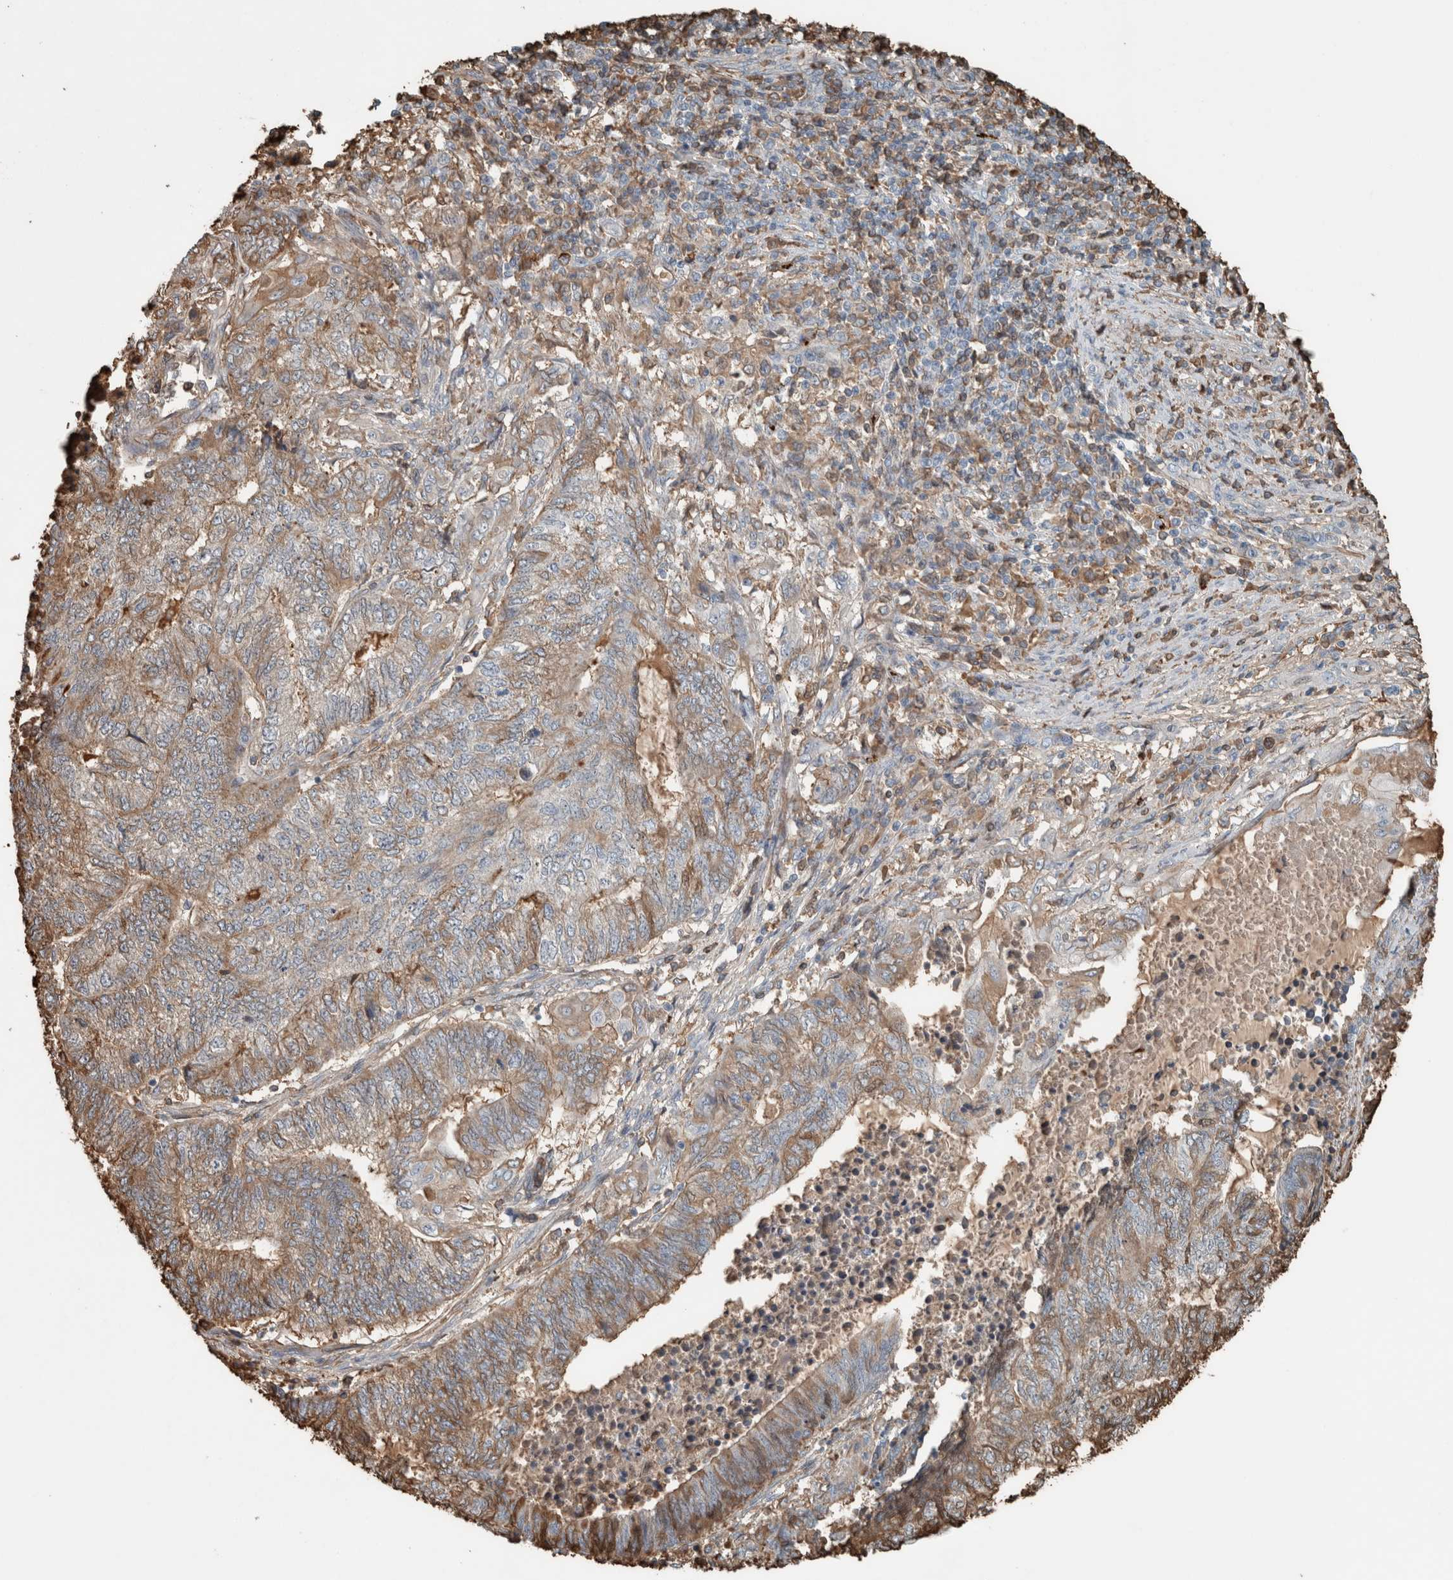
{"staining": {"intensity": "weak", "quantity": ">75%", "location": "cytoplasmic/membranous"}, "tissue": "endometrial cancer", "cell_type": "Tumor cells", "image_type": "cancer", "snomed": [{"axis": "morphology", "description": "Adenocarcinoma, NOS"}, {"axis": "topography", "description": "Uterus"}, {"axis": "topography", "description": "Endometrium"}], "caption": "Tumor cells display low levels of weak cytoplasmic/membranous positivity in about >75% of cells in endometrial adenocarcinoma. (IHC, brightfield microscopy, high magnification).", "gene": "USP34", "patient": {"sex": "female", "age": 70}}